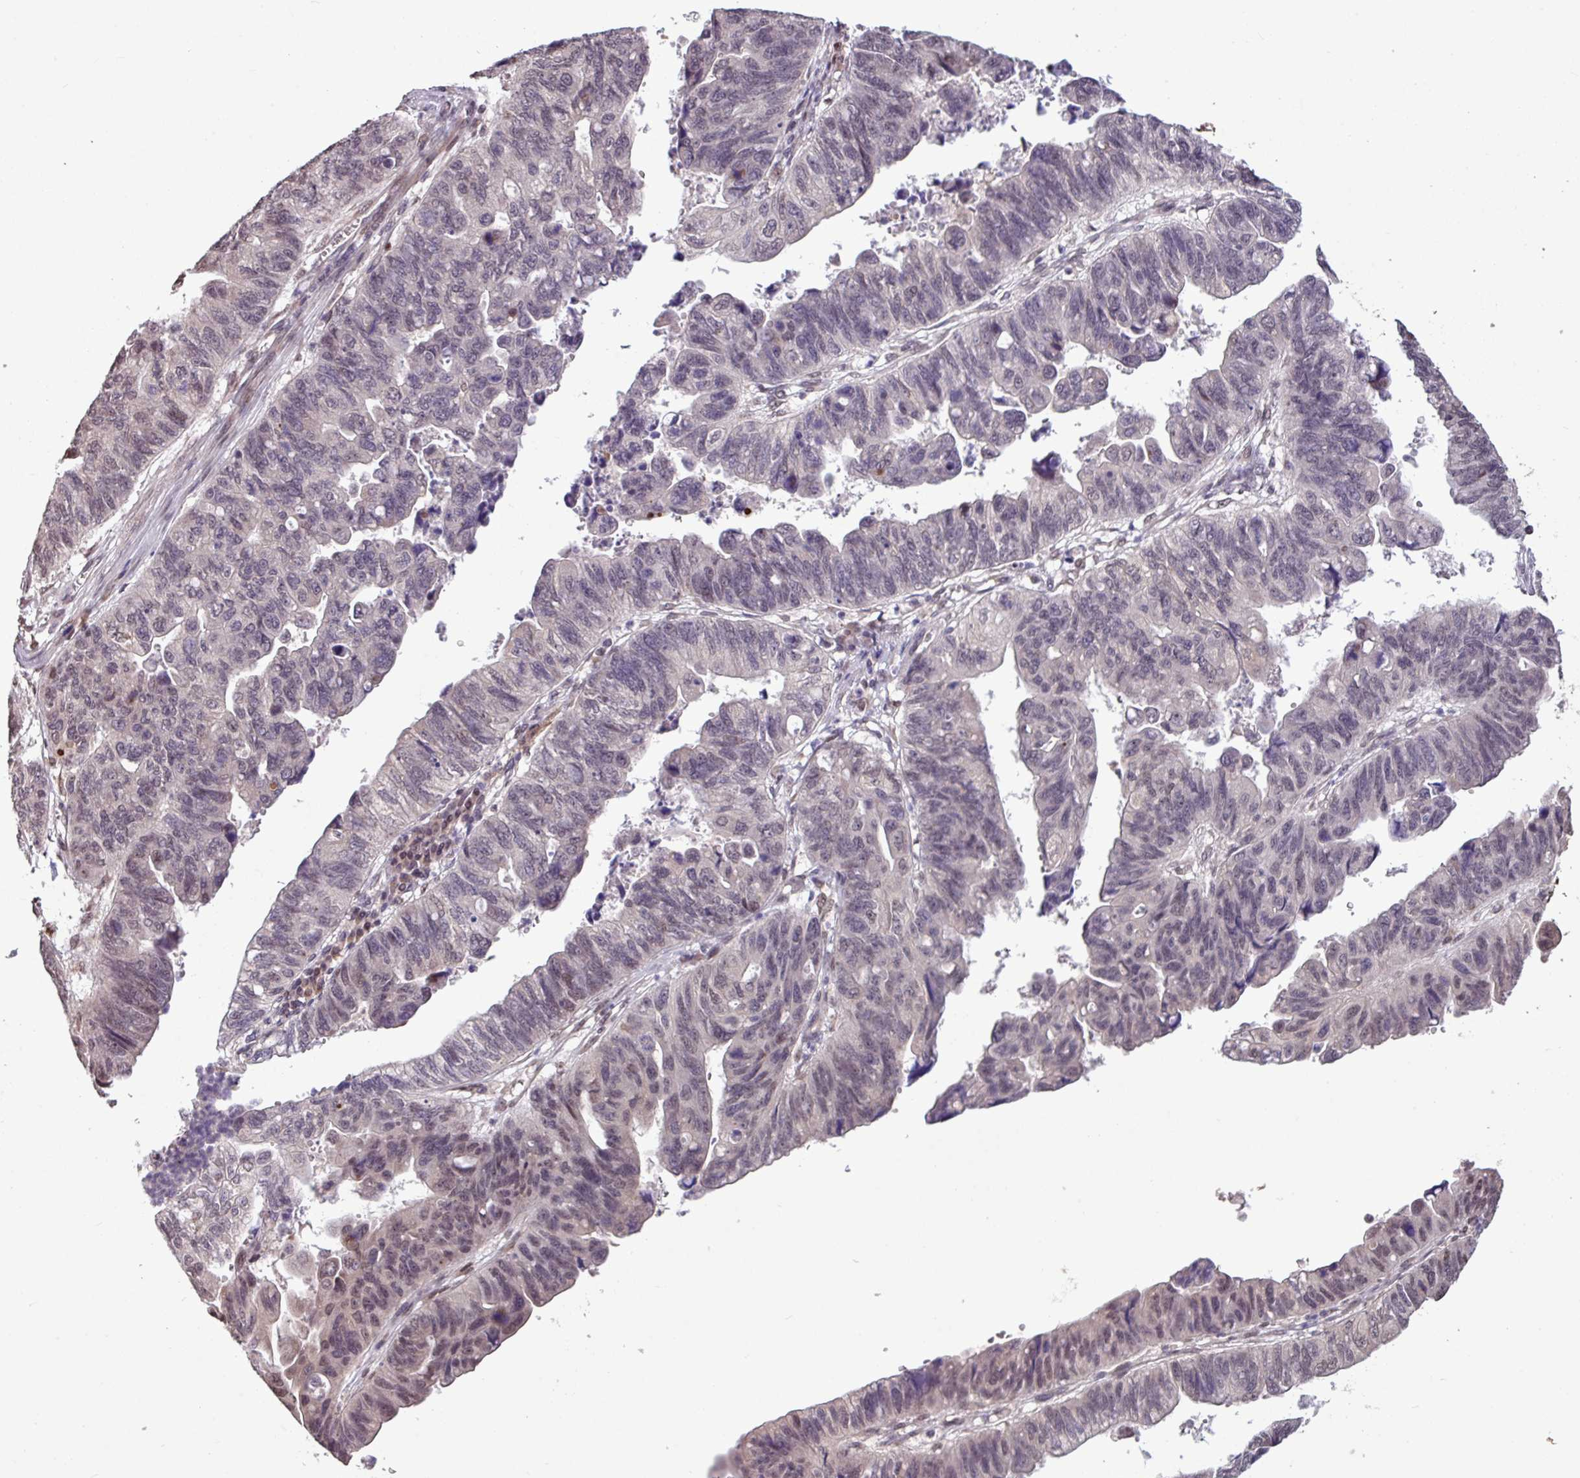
{"staining": {"intensity": "negative", "quantity": "none", "location": "none"}, "tissue": "stomach cancer", "cell_type": "Tumor cells", "image_type": "cancer", "snomed": [{"axis": "morphology", "description": "Adenocarcinoma, NOS"}, {"axis": "topography", "description": "Stomach"}], "caption": "Immunohistochemistry of human adenocarcinoma (stomach) demonstrates no positivity in tumor cells.", "gene": "SKIC2", "patient": {"sex": "male", "age": 59}}